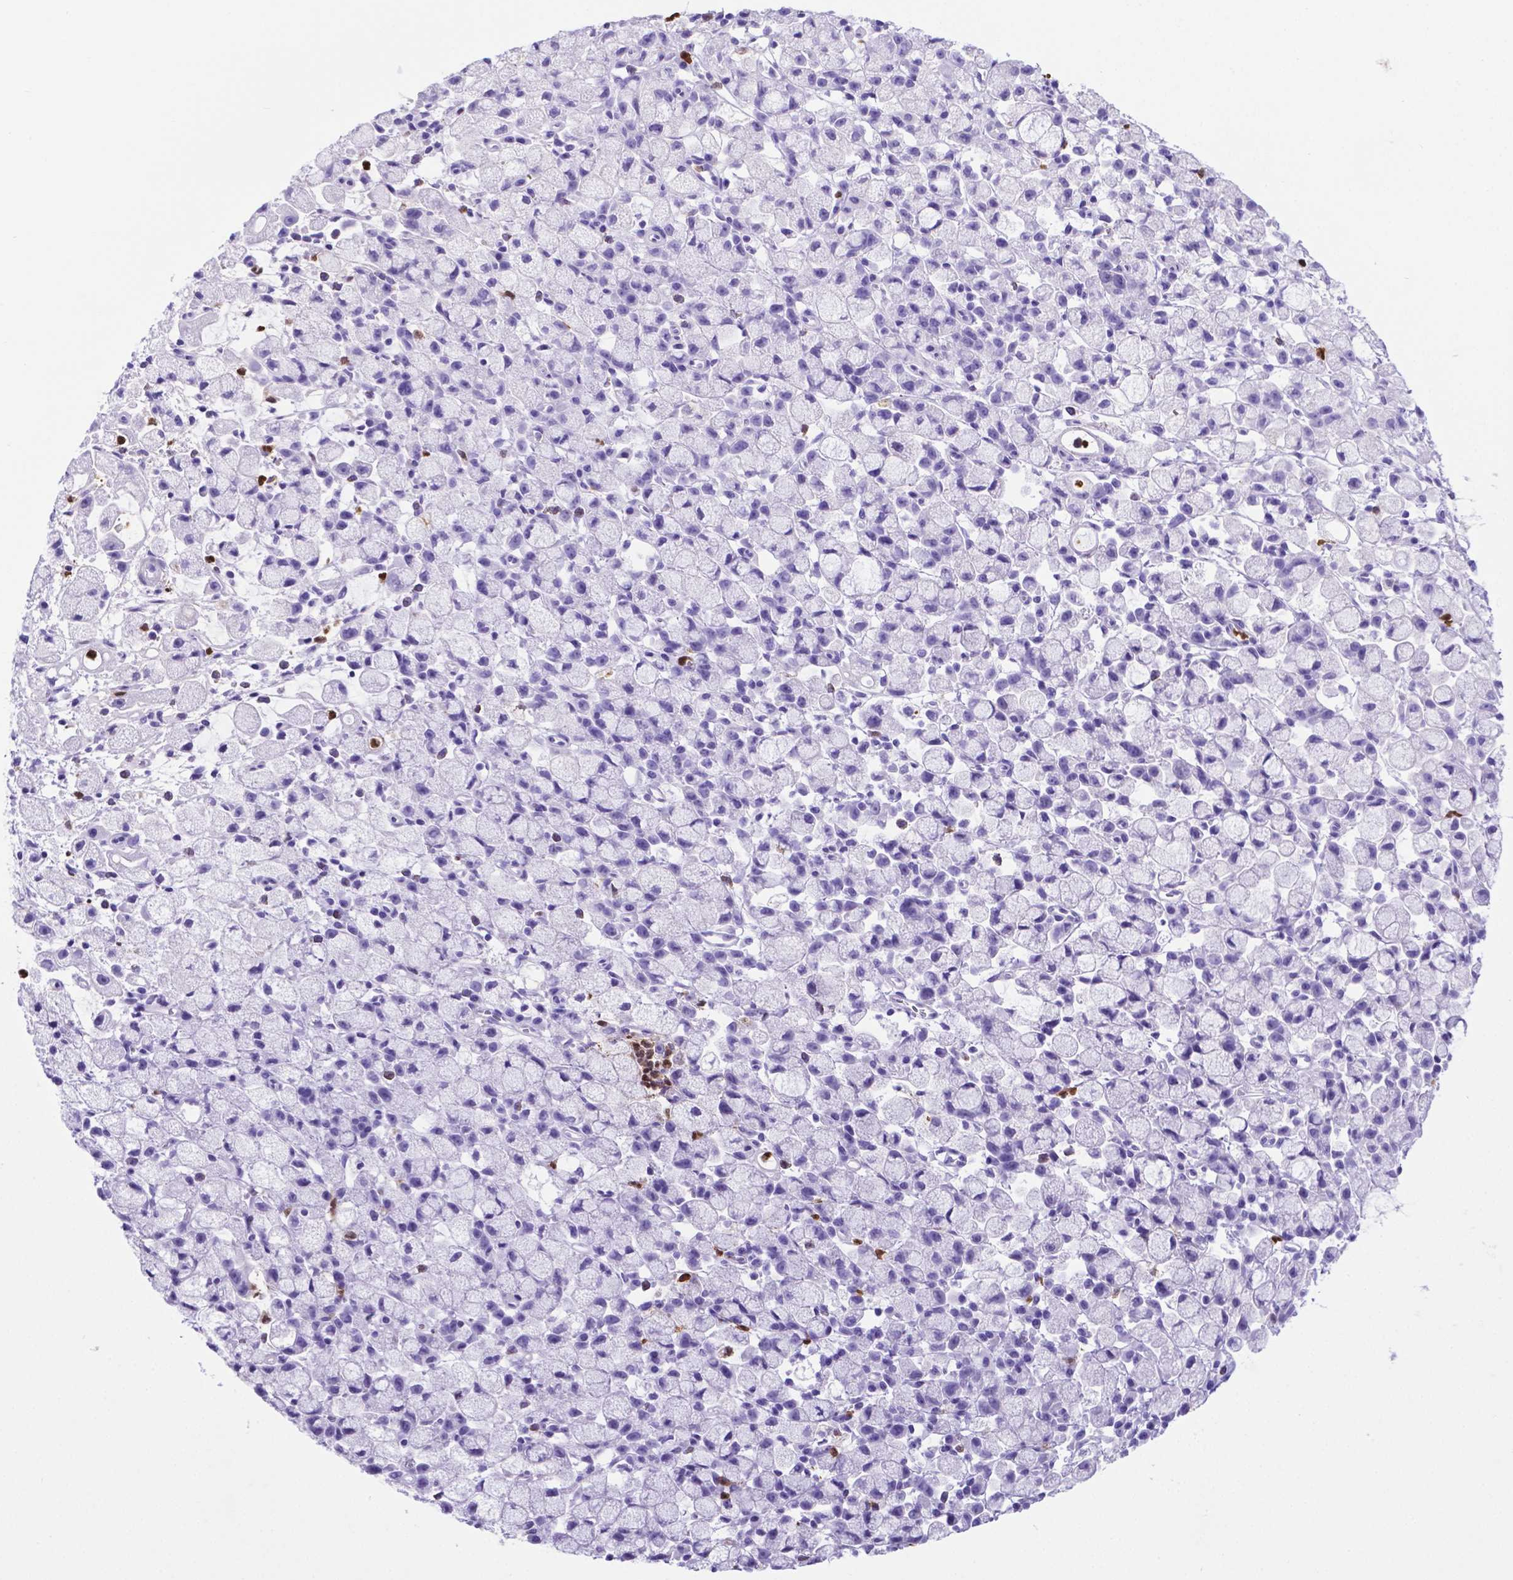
{"staining": {"intensity": "negative", "quantity": "none", "location": "none"}, "tissue": "stomach cancer", "cell_type": "Tumor cells", "image_type": "cancer", "snomed": [{"axis": "morphology", "description": "Adenocarcinoma, NOS"}, {"axis": "topography", "description": "Stomach"}], "caption": "Immunohistochemistry (IHC) histopathology image of neoplastic tissue: stomach cancer (adenocarcinoma) stained with DAB (3,3'-diaminobenzidine) displays no significant protein positivity in tumor cells.", "gene": "LZTR1", "patient": {"sex": "male", "age": 58}}